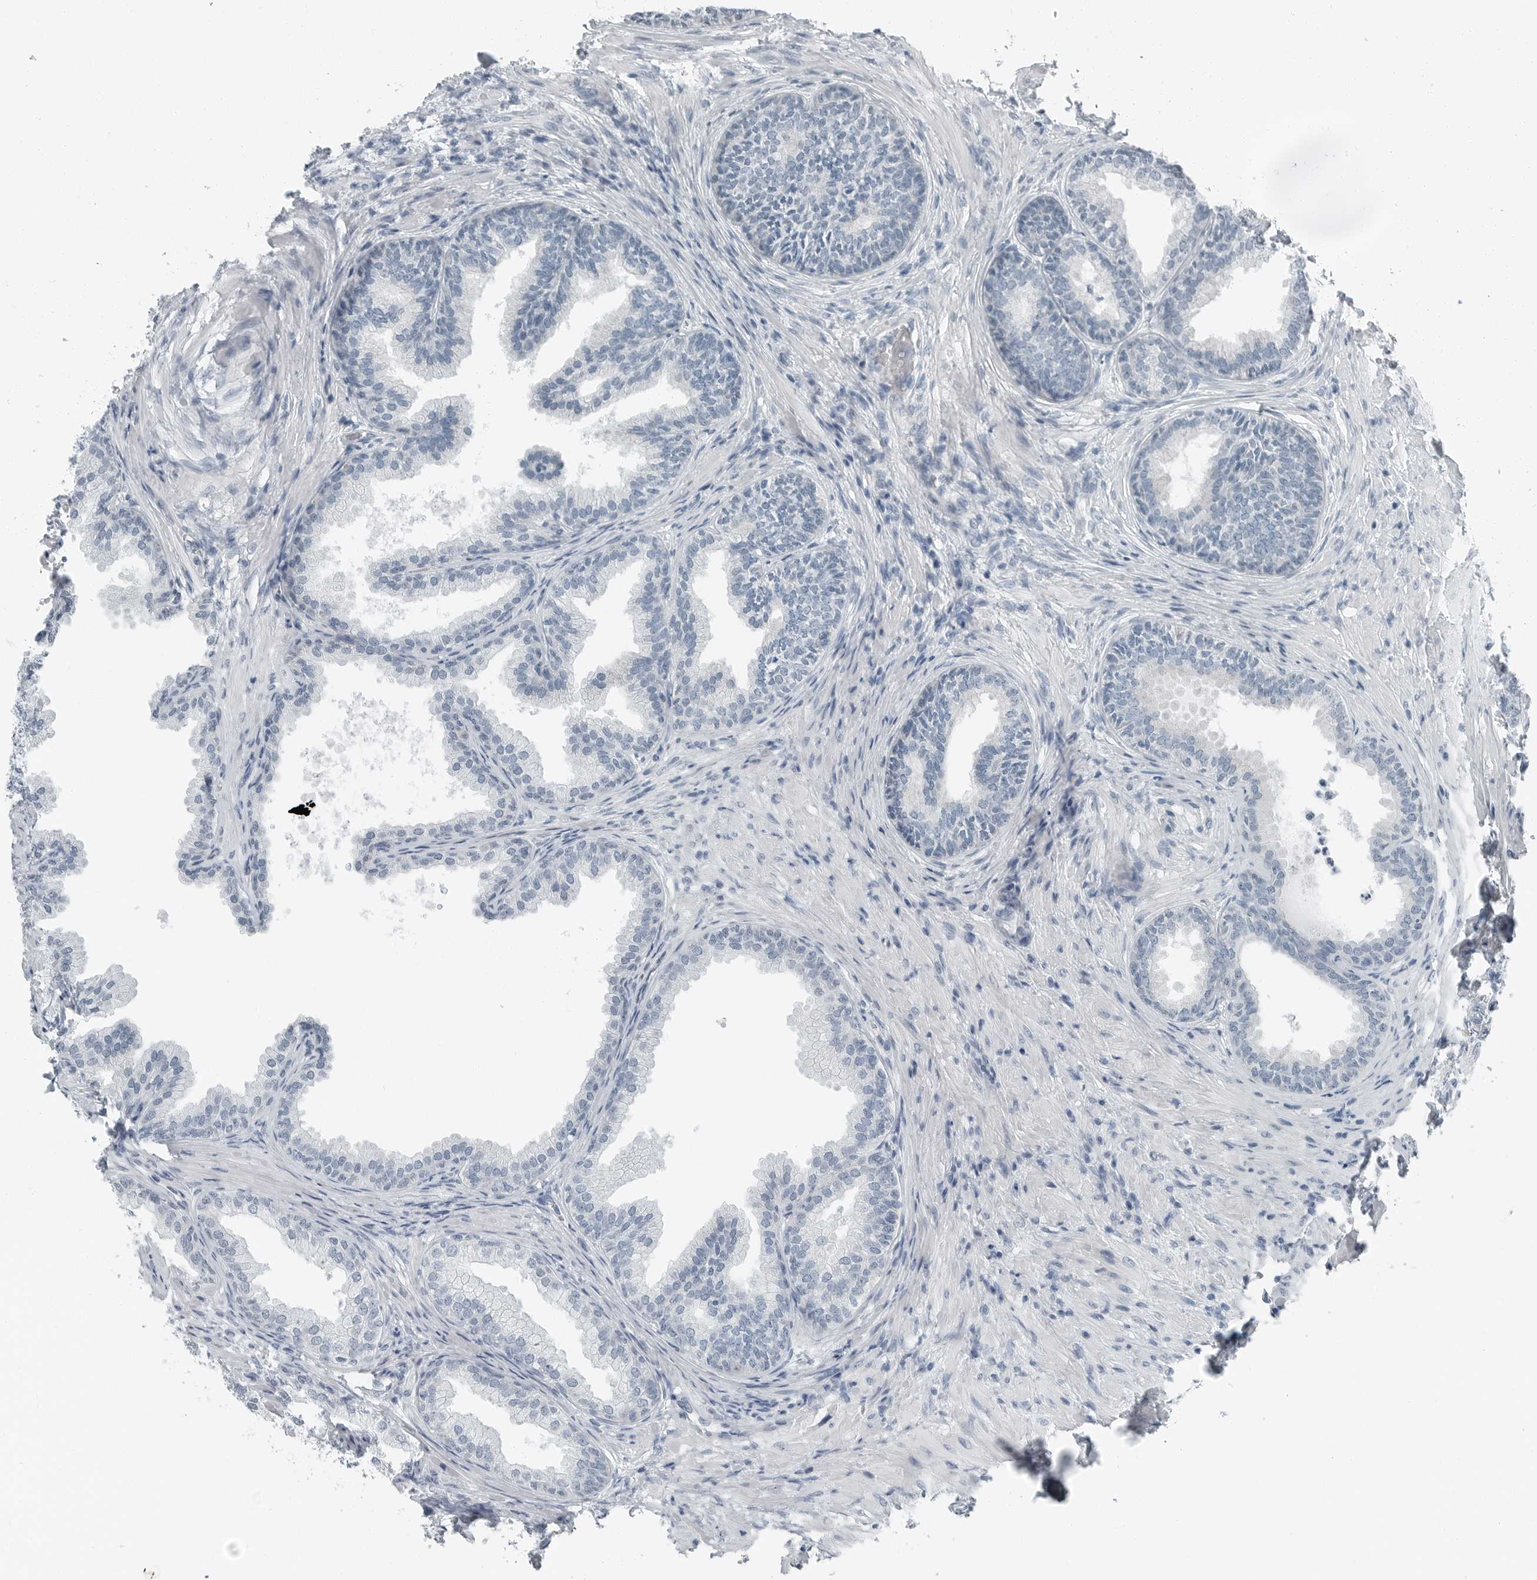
{"staining": {"intensity": "negative", "quantity": "none", "location": "none"}, "tissue": "prostate", "cell_type": "Glandular cells", "image_type": "normal", "snomed": [{"axis": "morphology", "description": "Normal tissue, NOS"}, {"axis": "topography", "description": "Prostate"}], "caption": "Immunohistochemistry (IHC) histopathology image of normal prostate: prostate stained with DAB (3,3'-diaminobenzidine) displays no significant protein positivity in glandular cells.", "gene": "ZPBP2", "patient": {"sex": "male", "age": 76}}